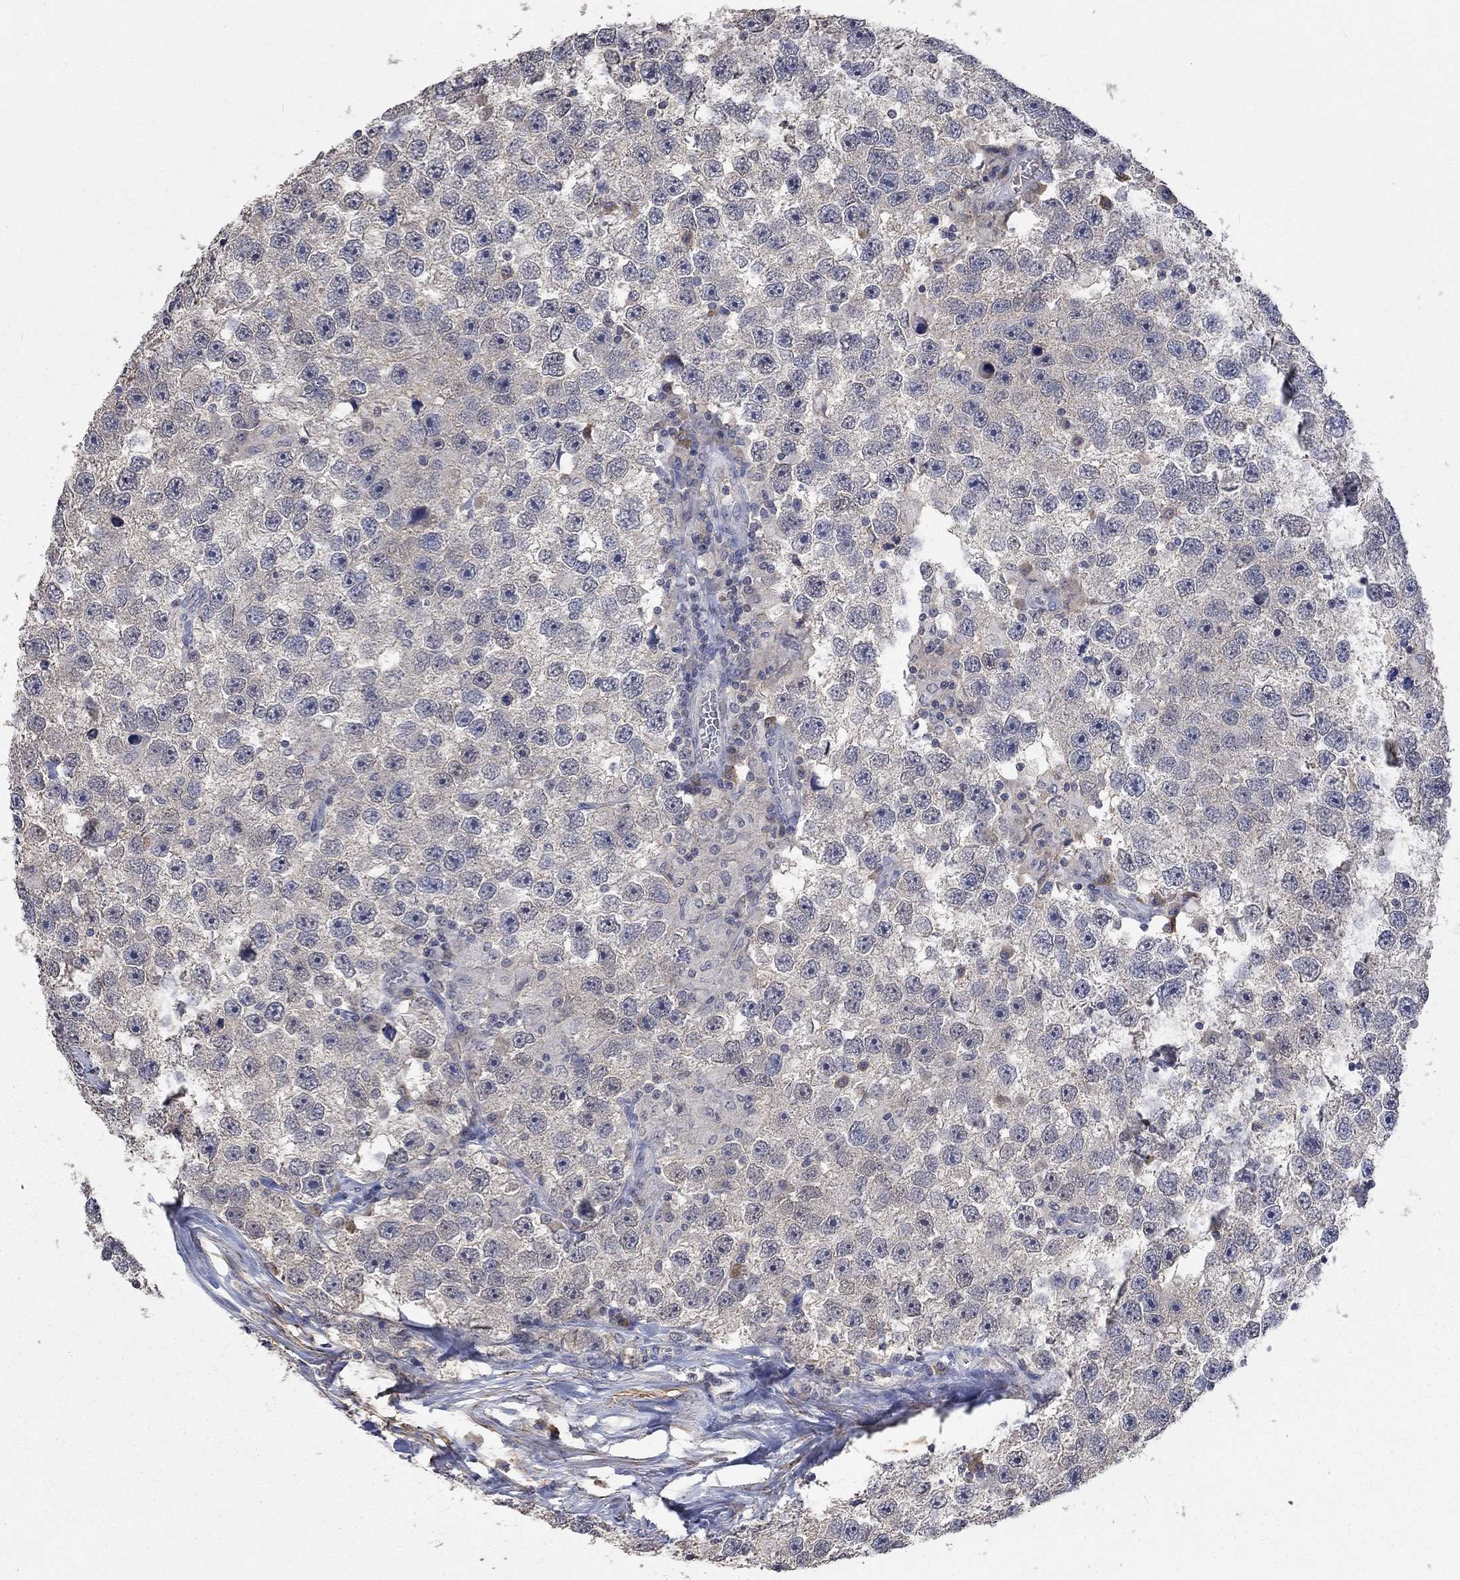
{"staining": {"intensity": "negative", "quantity": "none", "location": "none"}, "tissue": "testis cancer", "cell_type": "Tumor cells", "image_type": "cancer", "snomed": [{"axis": "morphology", "description": "Seminoma, NOS"}, {"axis": "topography", "description": "Testis"}], "caption": "Tumor cells show no significant protein staining in testis cancer (seminoma).", "gene": "ZBTB18", "patient": {"sex": "male", "age": 26}}